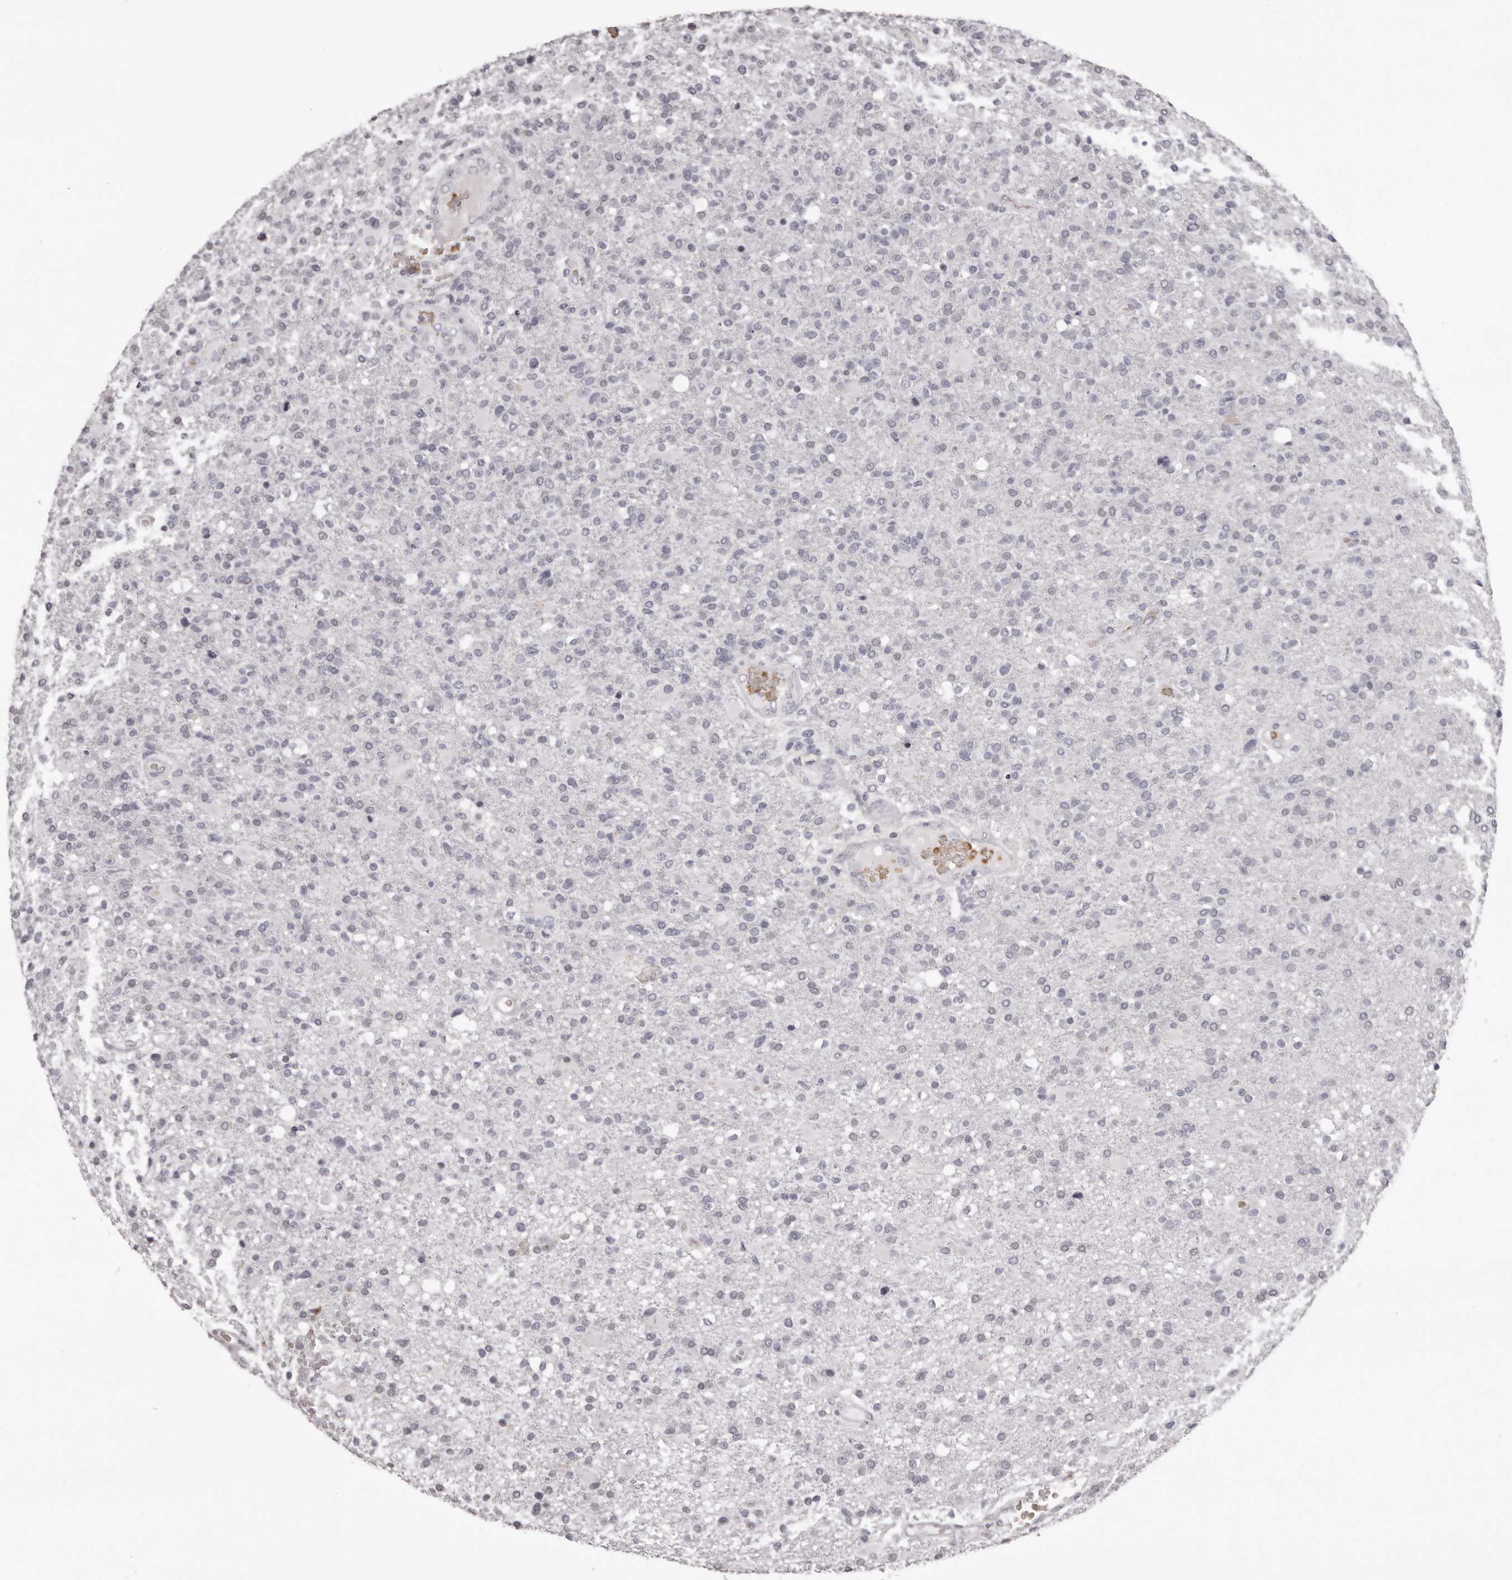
{"staining": {"intensity": "negative", "quantity": "none", "location": "none"}, "tissue": "glioma", "cell_type": "Tumor cells", "image_type": "cancer", "snomed": [{"axis": "morphology", "description": "Glioma, malignant, High grade"}, {"axis": "topography", "description": "Brain"}], "caption": "Immunohistochemistry (IHC) histopathology image of human malignant high-grade glioma stained for a protein (brown), which reveals no positivity in tumor cells.", "gene": "C8orf74", "patient": {"sex": "male", "age": 72}}